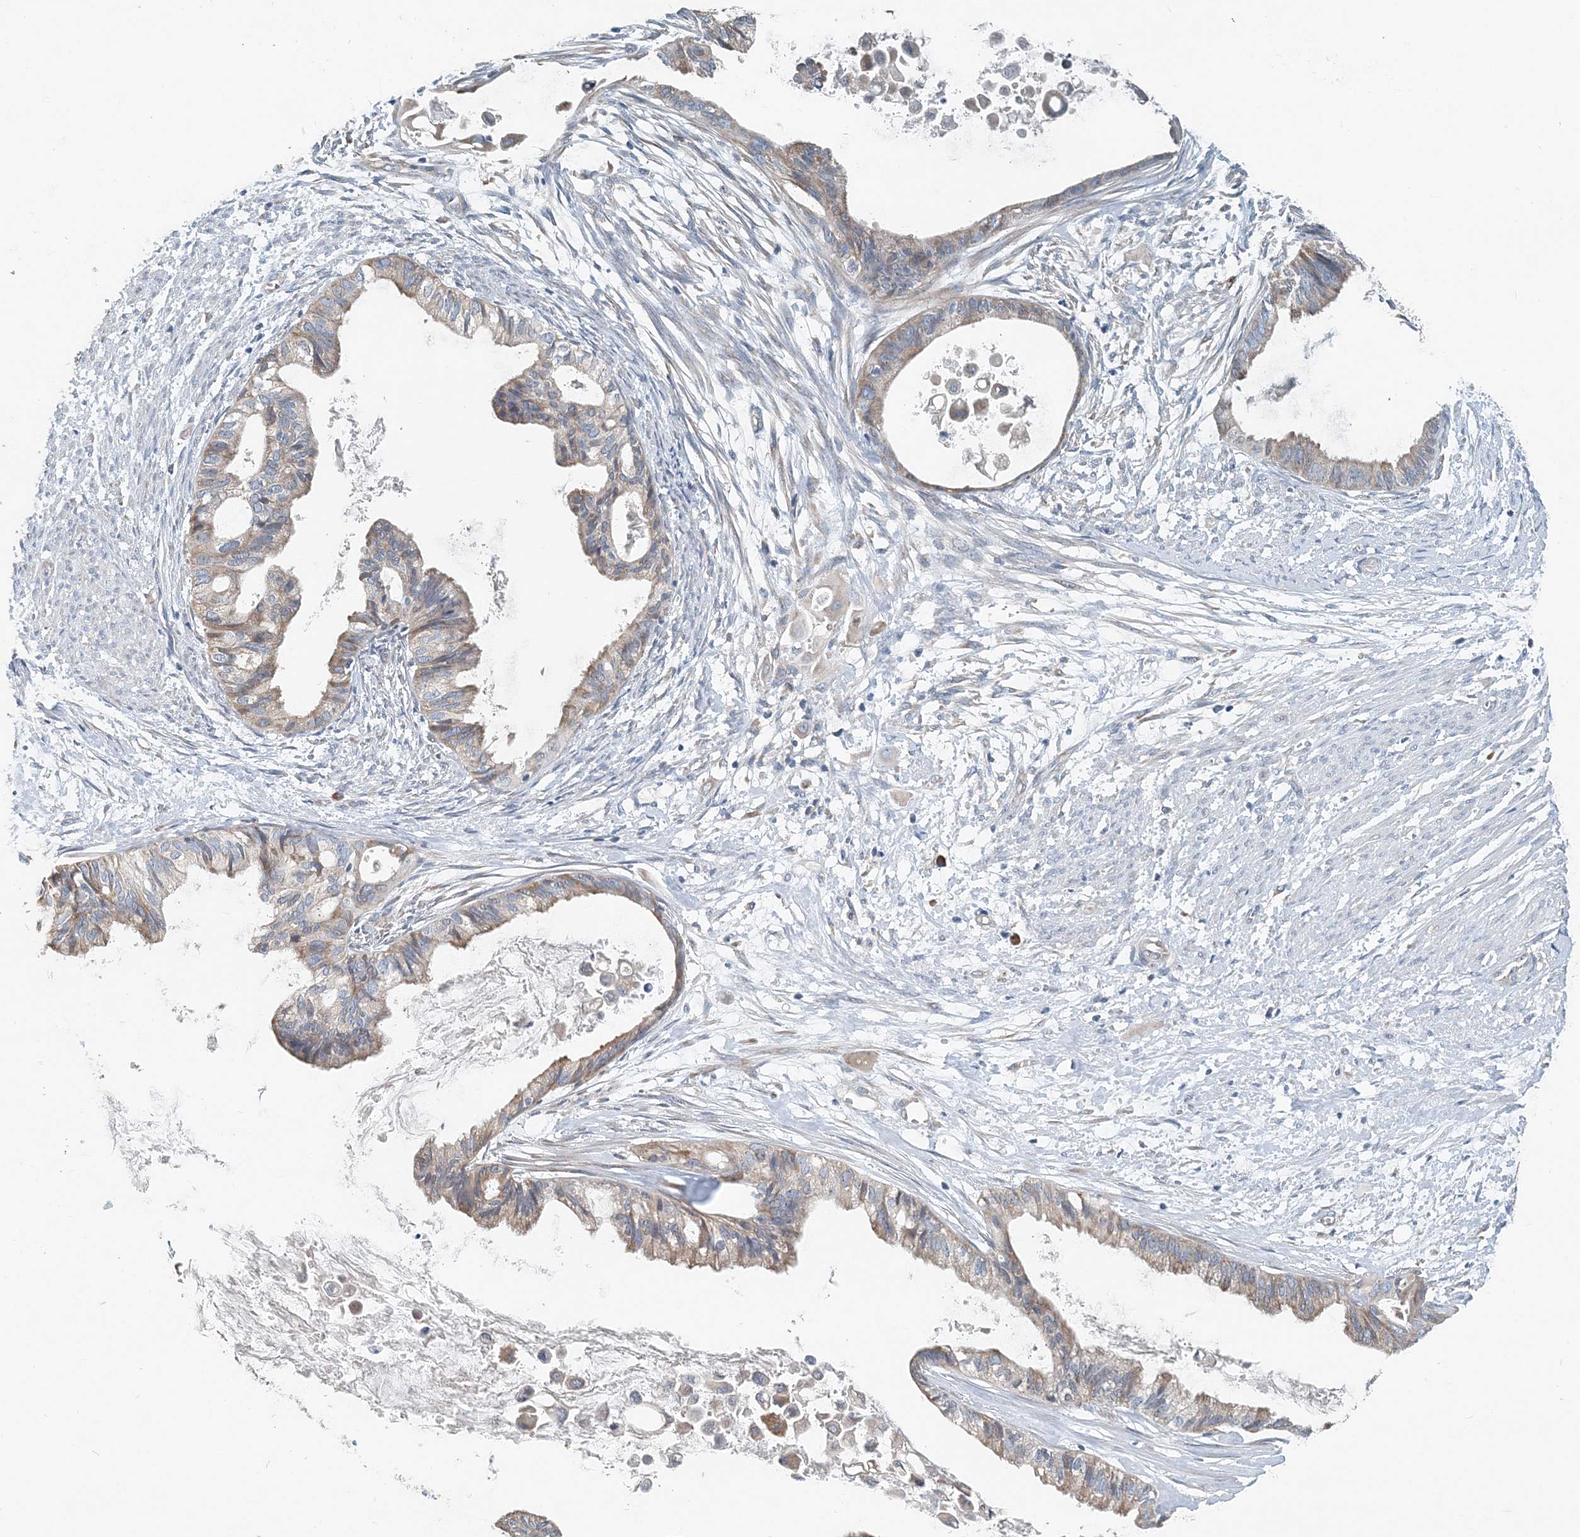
{"staining": {"intensity": "weak", "quantity": "25%-75%", "location": "cytoplasmic/membranous"}, "tissue": "cervical cancer", "cell_type": "Tumor cells", "image_type": "cancer", "snomed": [{"axis": "morphology", "description": "Normal tissue, NOS"}, {"axis": "morphology", "description": "Adenocarcinoma, NOS"}, {"axis": "topography", "description": "Cervix"}, {"axis": "topography", "description": "Endometrium"}], "caption": "There is low levels of weak cytoplasmic/membranous positivity in tumor cells of adenocarcinoma (cervical), as demonstrated by immunohistochemical staining (brown color).", "gene": "EEF1A2", "patient": {"sex": "female", "age": 86}}